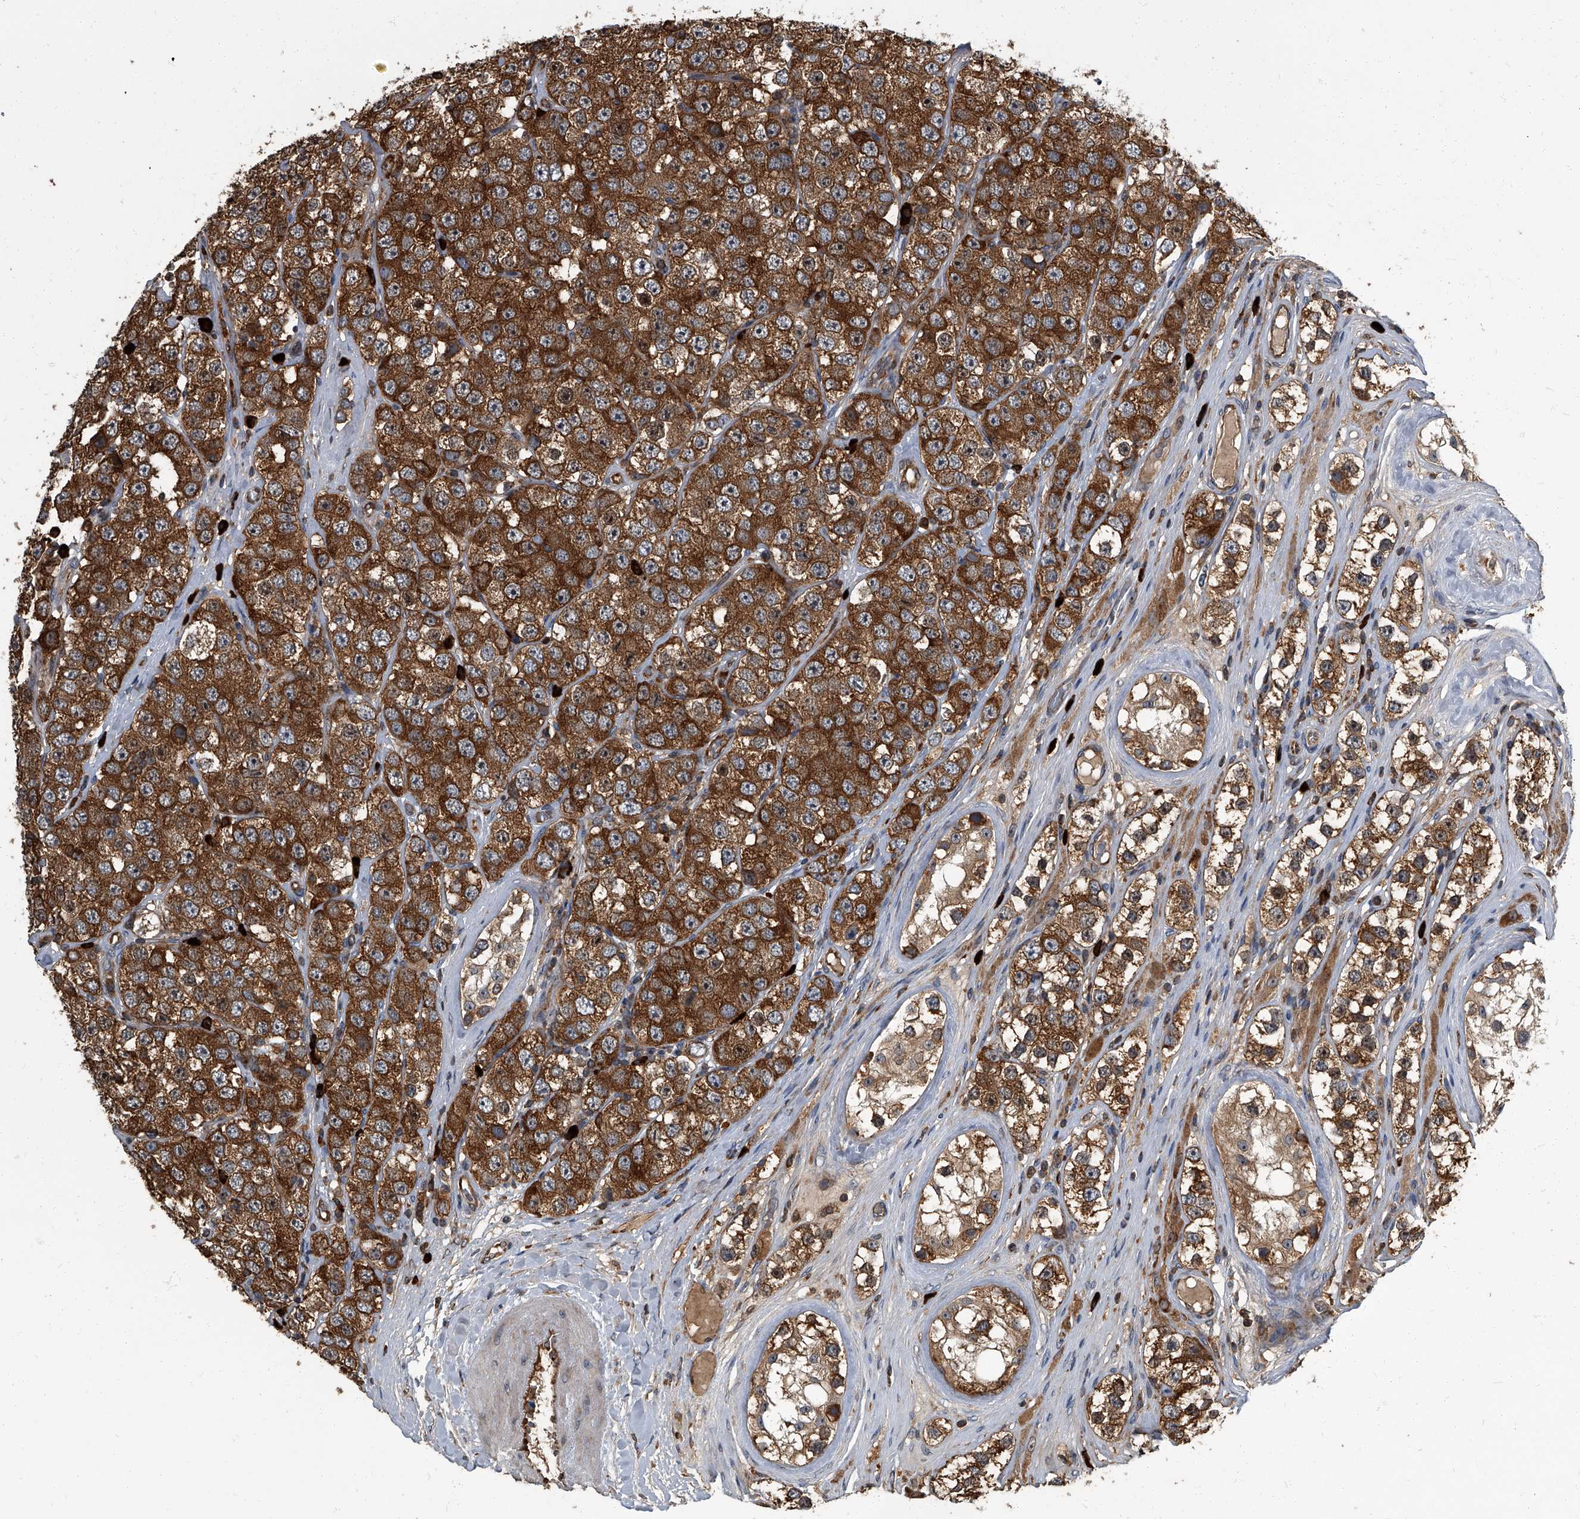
{"staining": {"intensity": "strong", "quantity": ">75%", "location": "cytoplasmic/membranous"}, "tissue": "testis cancer", "cell_type": "Tumor cells", "image_type": "cancer", "snomed": [{"axis": "morphology", "description": "Seminoma, NOS"}, {"axis": "topography", "description": "Testis"}], "caption": "This is an image of immunohistochemistry staining of testis seminoma, which shows strong positivity in the cytoplasmic/membranous of tumor cells.", "gene": "CDV3", "patient": {"sex": "male", "age": 28}}